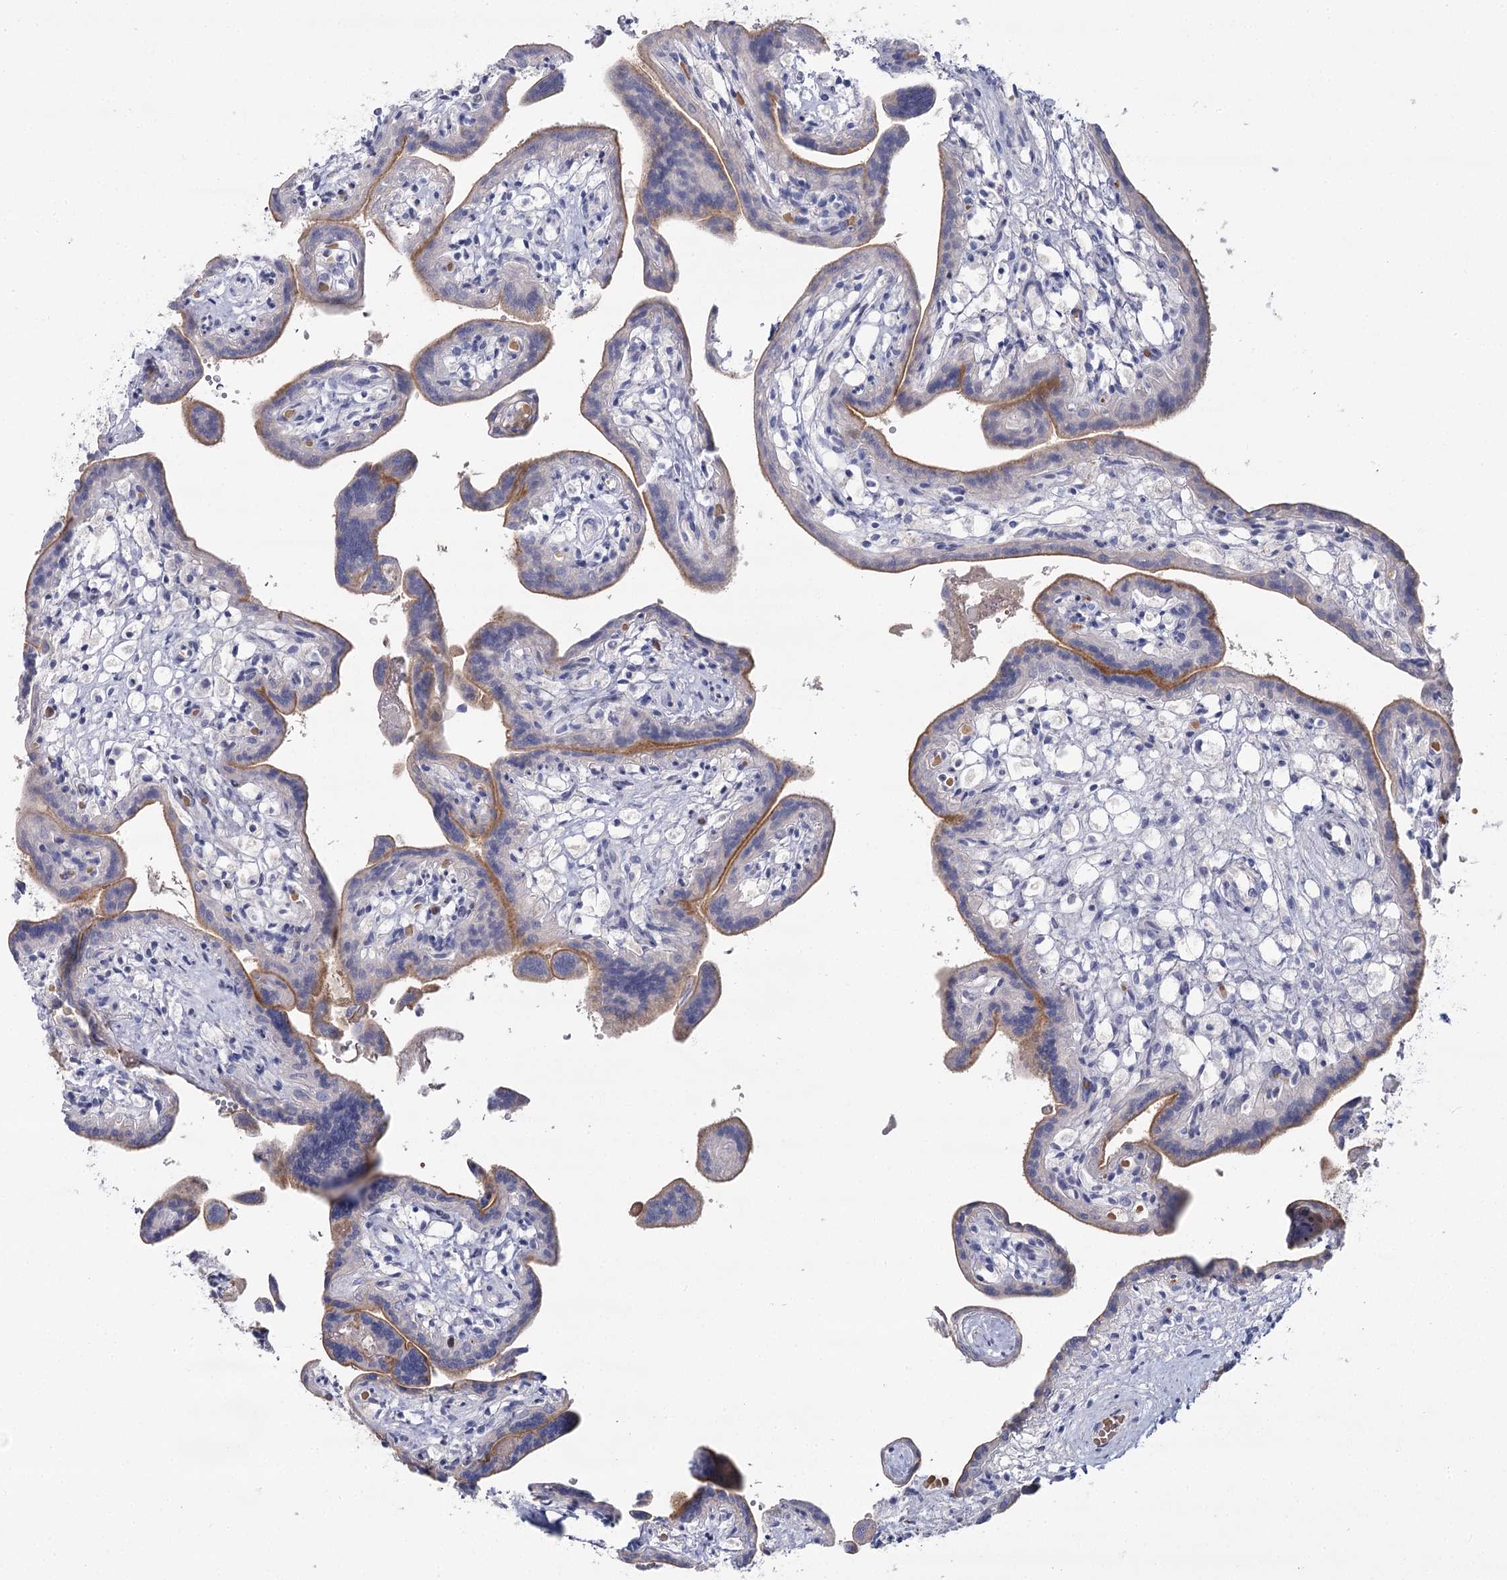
{"staining": {"intensity": "strong", "quantity": "25%-75%", "location": "cytoplasmic/membranous"}, "tissue": "placenta", "cell_type": "Trophoblastic cells", "image_type": "normal", "snomed": [{"axis": "morphology", "description": "Normal tissue, NOS"}, {"axis": "topography", "description": "Placenta"}], "caption": "This histopathology image displays immunohistochemistry staining of normal placenta, with high strong cytoplasmic/membranous expression in approximately 25%-75% of trophoblastic cells.", "gene": "IGSF3", "patient": {"sex": "female", "age": 37}}